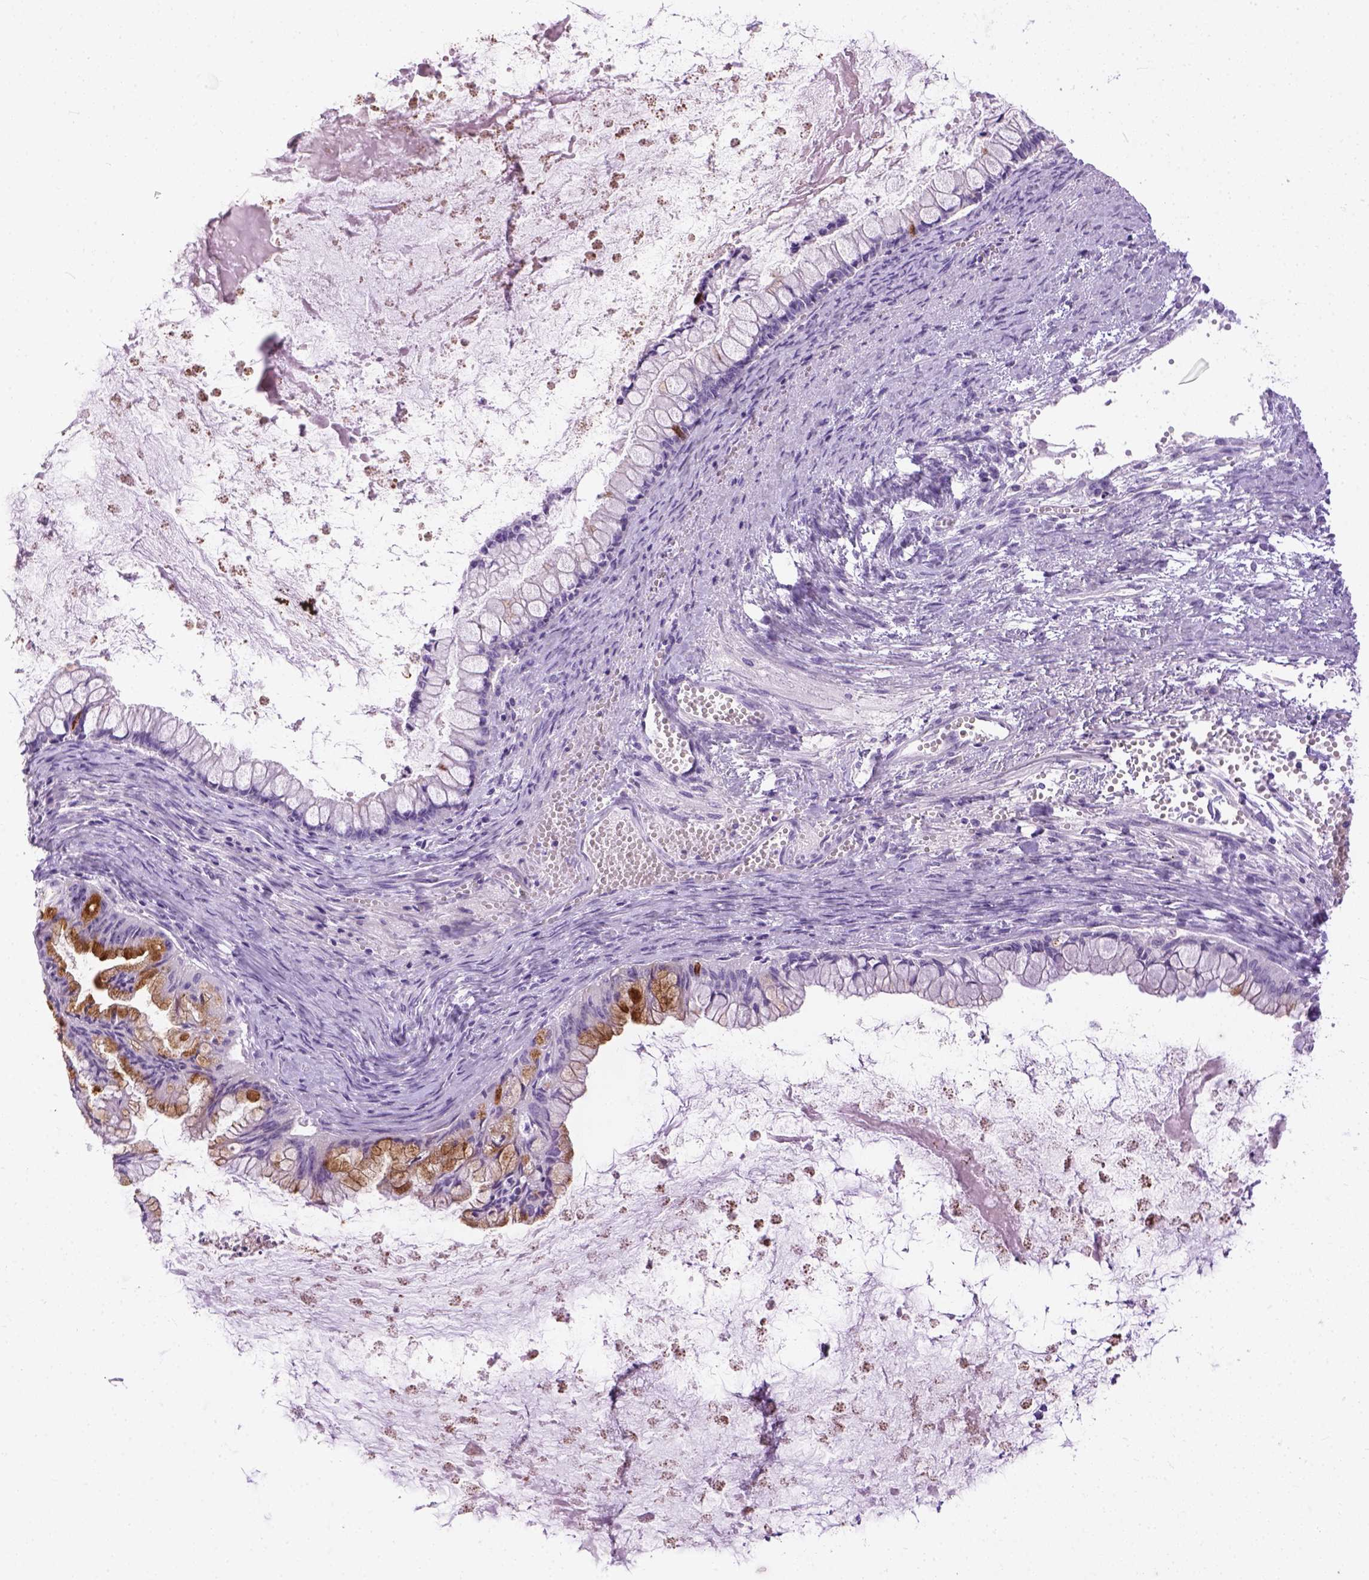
{"staining": {"intensity": "moderate", "quantity": "<25%", "location": "cytoplasmic/membranous"}, "tissue": "ovarian cancer", "cell_type": "Tumor cells", "image_type": "cancer", "snomed": [{"axis": "morphology", "description": "Cystadenocarcinoma, mucinous, NOS"}, {"axis": "topography", "description": "Ovary"}], "caption": "This is an image of immunohistochemistry staining of ovarian cancer (mucinous cystadenocarcinoma), which shows moderate expression in the cytoplasmic/membranous of tumor cells.", "gene": "TMEM38A", "patient": {"sex": "female", "age": 67}}